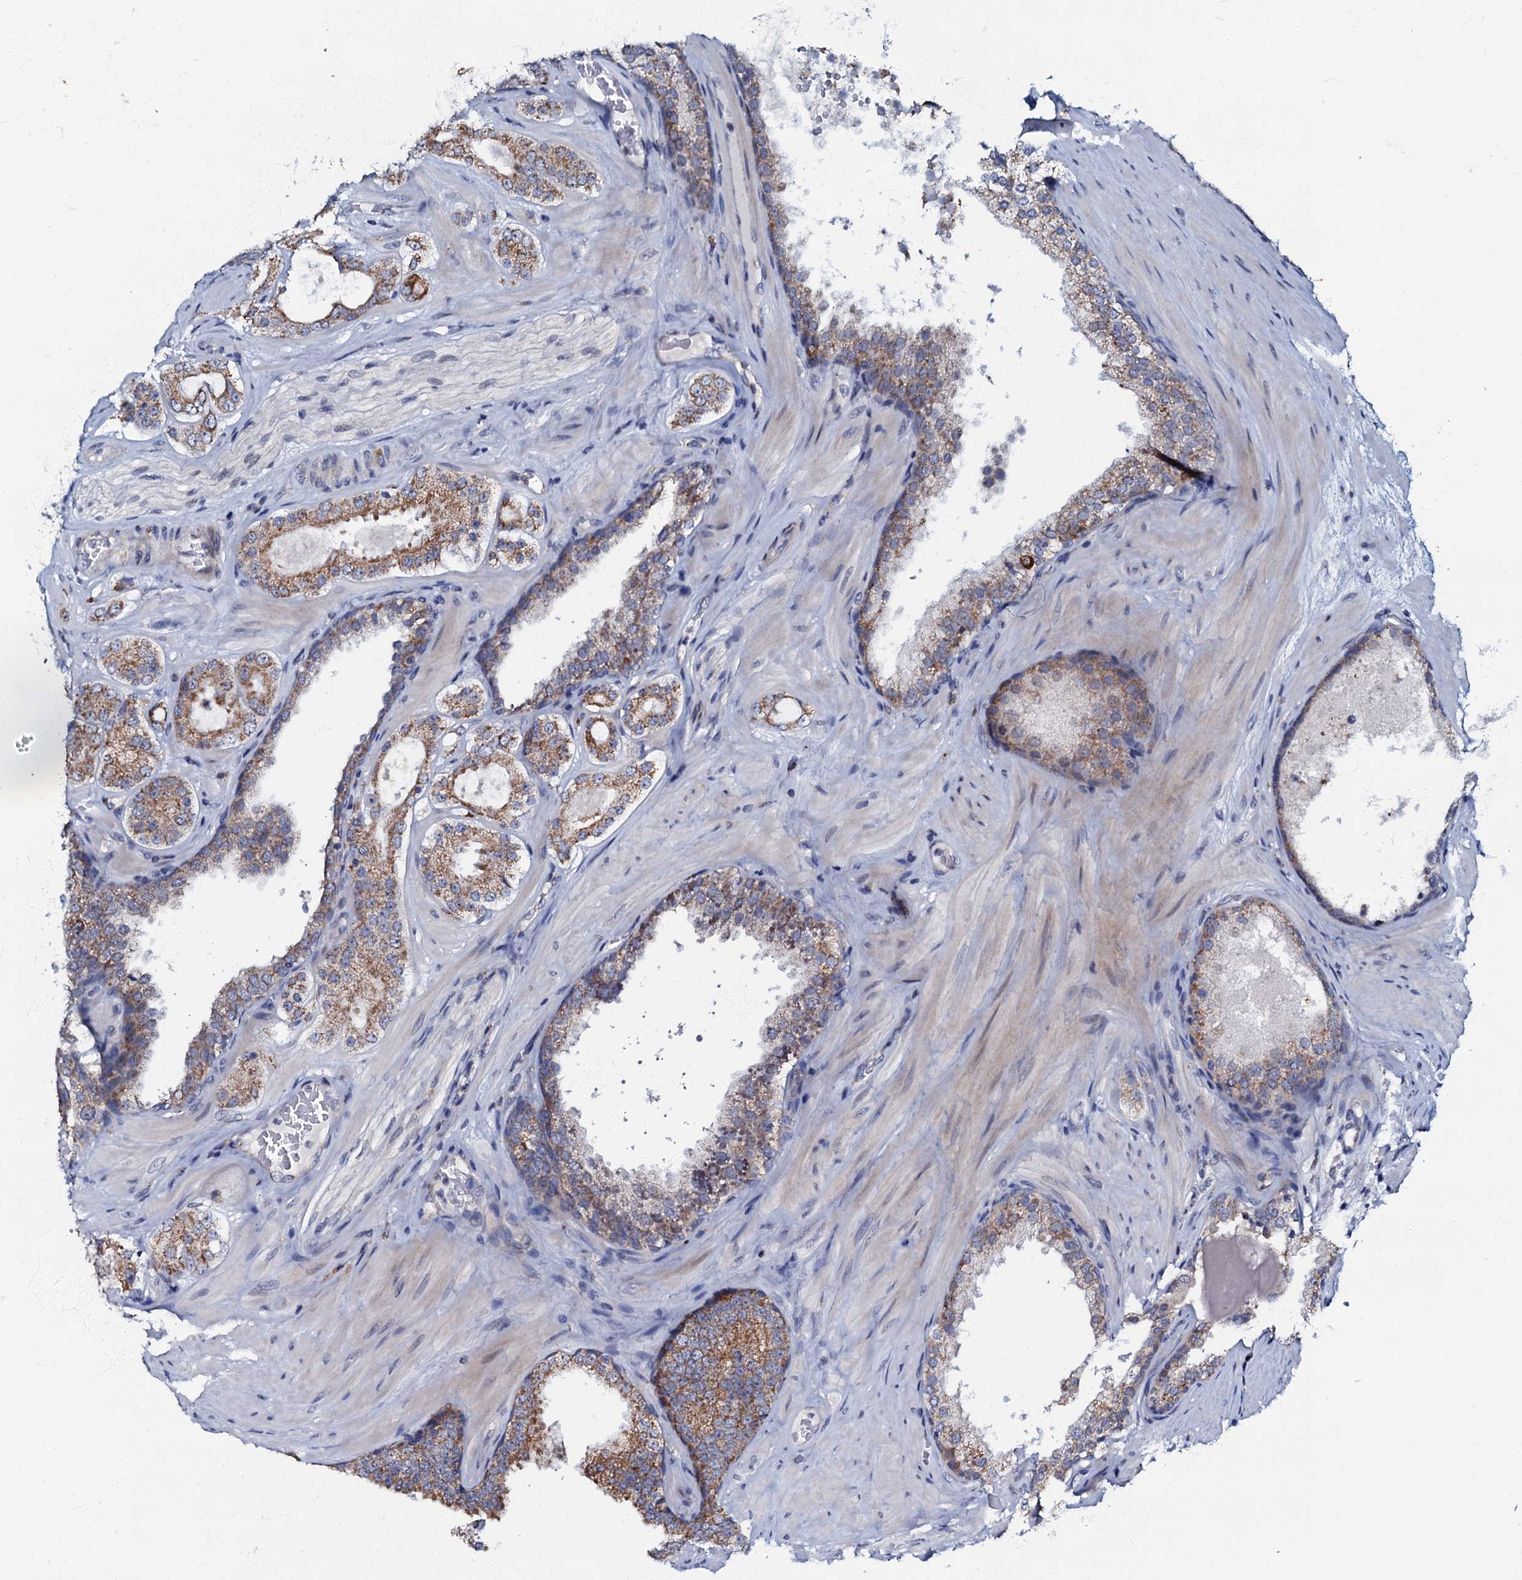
{"staining": {"intensity": "moderate", "quantity": ">75%", "location": "cytoplasmic/membranous"}, "tissue": "prostate cancer", "cell_type": "Tumor cells", "image_type": "cancer", "snomed": [{"axis": "morphology", "description": "Adenocarcinoma, High grade"}, {"axis": "topography", "description": "Prostate"}], "caption": "Protein expression analysis of prostate cancer (adenocarcinoma (high-grade)) displays moderate cytoplasmic/membranous positivity in approximately >75% of tumor cells.", "gene": "MRPL51", "patient": {"sex": "male", "age": 65}}